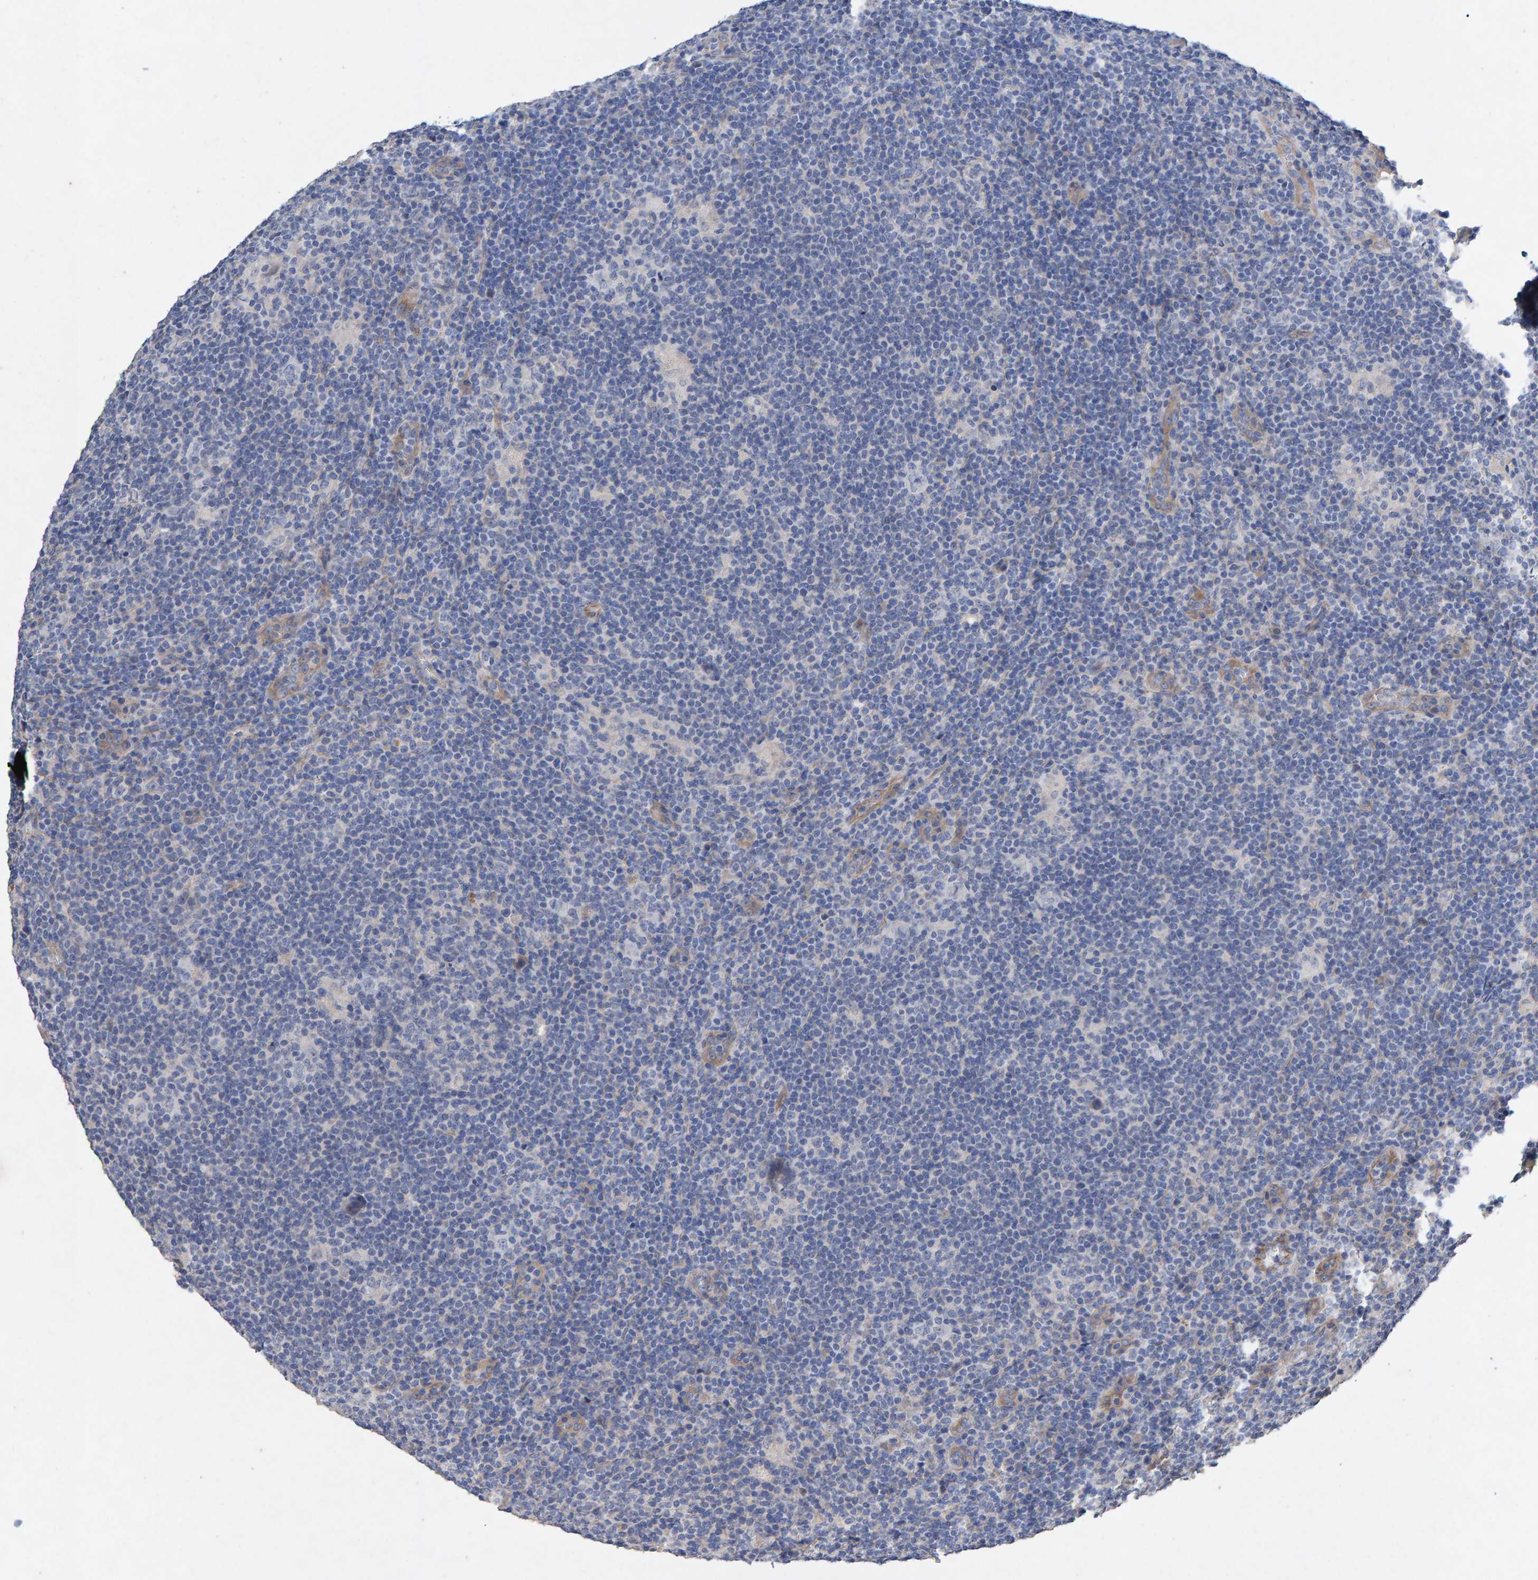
{"staining": {"intensity": "weak", "quantity": "<25%", "location": "cytoplasmic/membranous"}, "tissue": "lymphoma", "cell_type": "Tumor cells", "image_type": "cancer", "snomed": [{"axis": "morphology", "description": "Hodgkin's disease, NOS"}, {"axis": "topography", "description": "Lymph node"}], "caption": "An immunohistochemistry histopathology image of lymphoma is shown. There is no staining in tumor cells of lymphoma.", "gene": "EFR3A", "patient": {"sex": "female", "age": 57}}